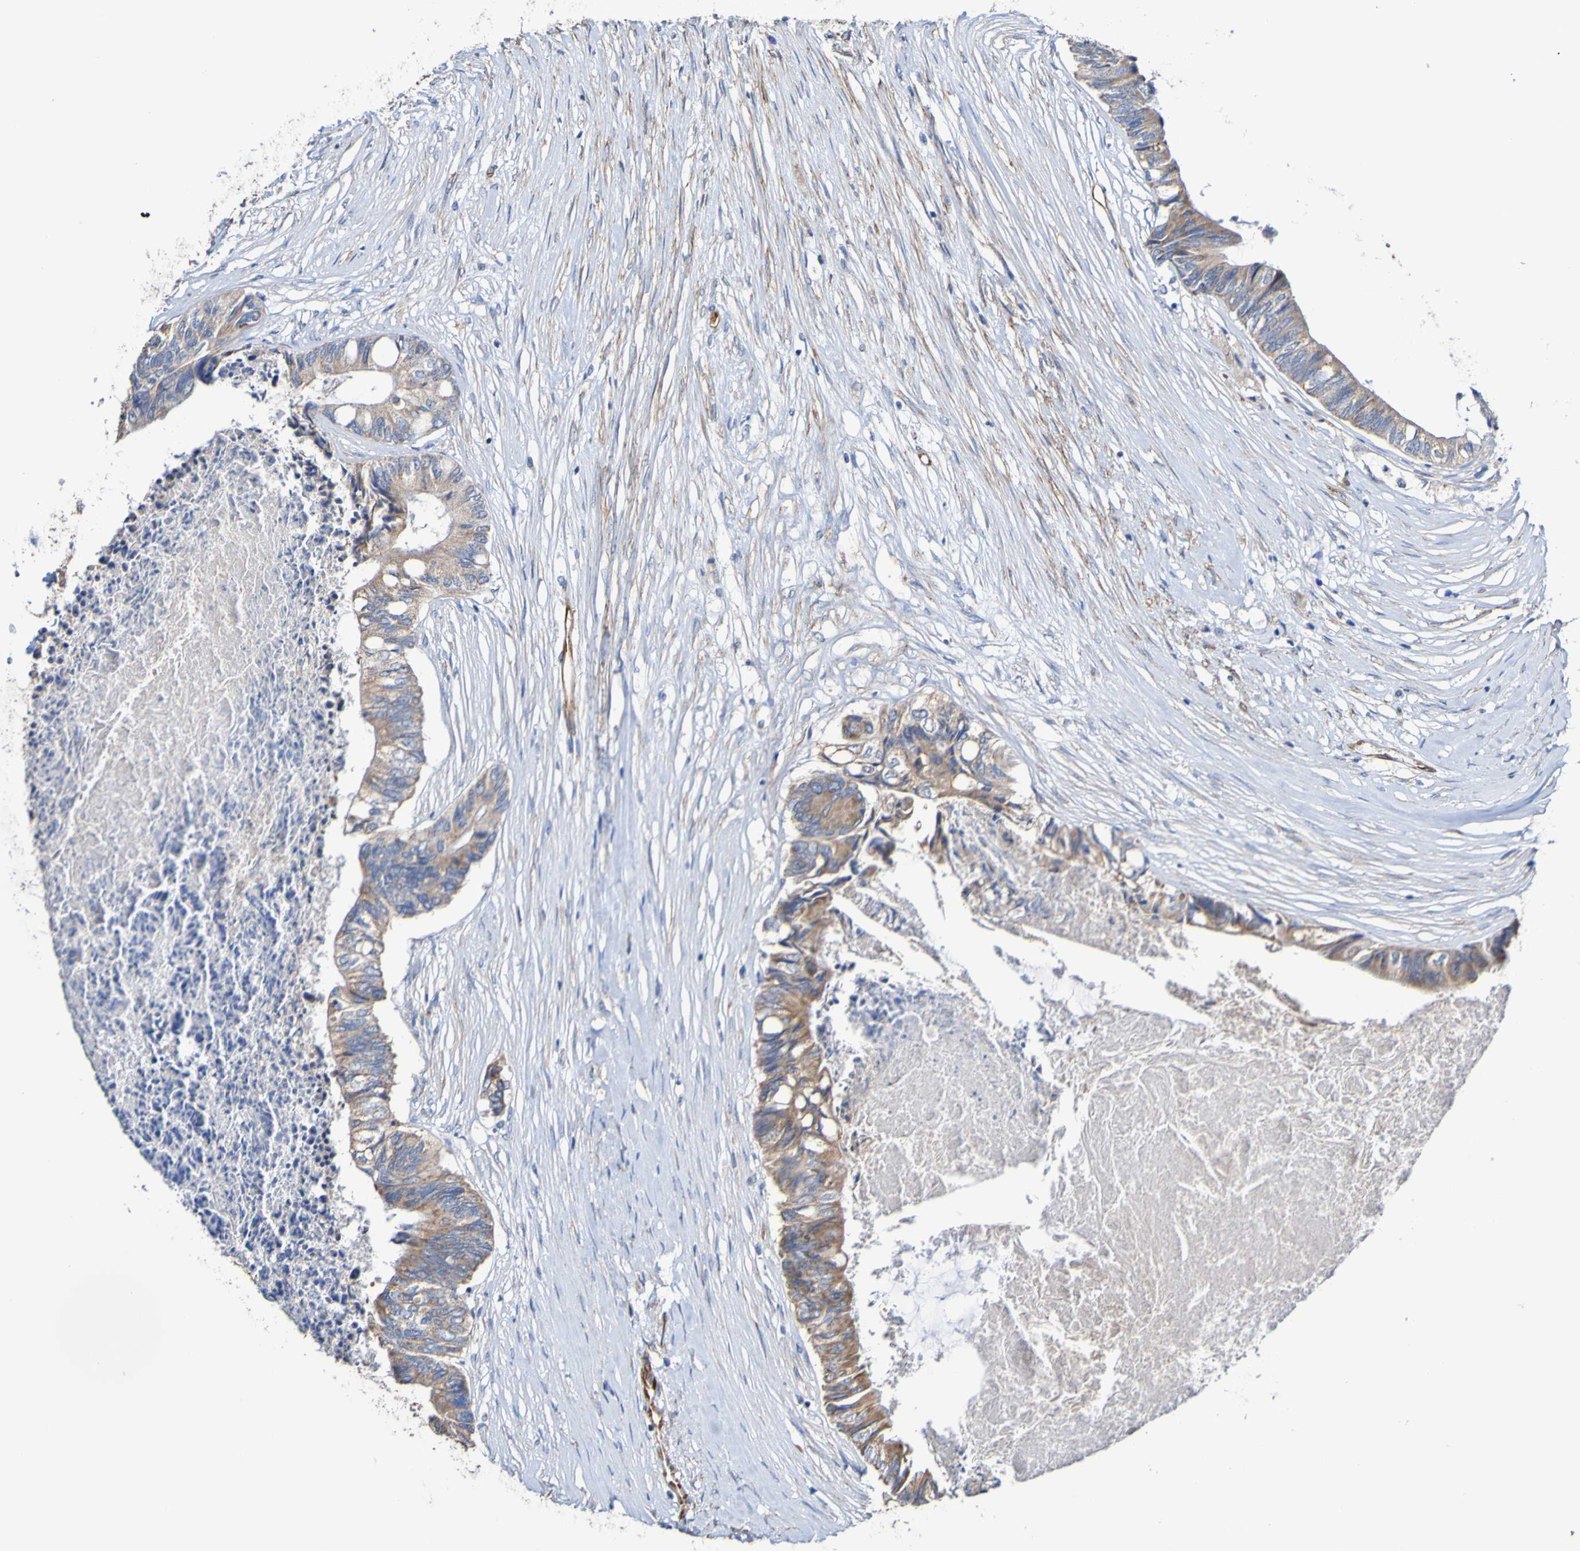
{"staining": {"intensity": "moderate", "quantity": ">75%", "location": "cytoplasmic/membranous"}, "tissue": "colorectal cancer", "cell_type": "Tumor cells", "image_type": "cancer", "snomed": [{"axis": "morphology", "description": "Adenocarcinoma, NOS"}, {"axis": "topography", "description": "Rectum"}], "caption": "Immunohistochemistry (IHC) photomicrograph of human colorectal cancer (adenocarcinoma) stained for a protein (brown), which displays medium levels of moderate cytoplasmic/membranous expression in approximately >75% of tumor cells.", "gene": "ELMOD3", "patient": {"sex": "male", "age": 63}}